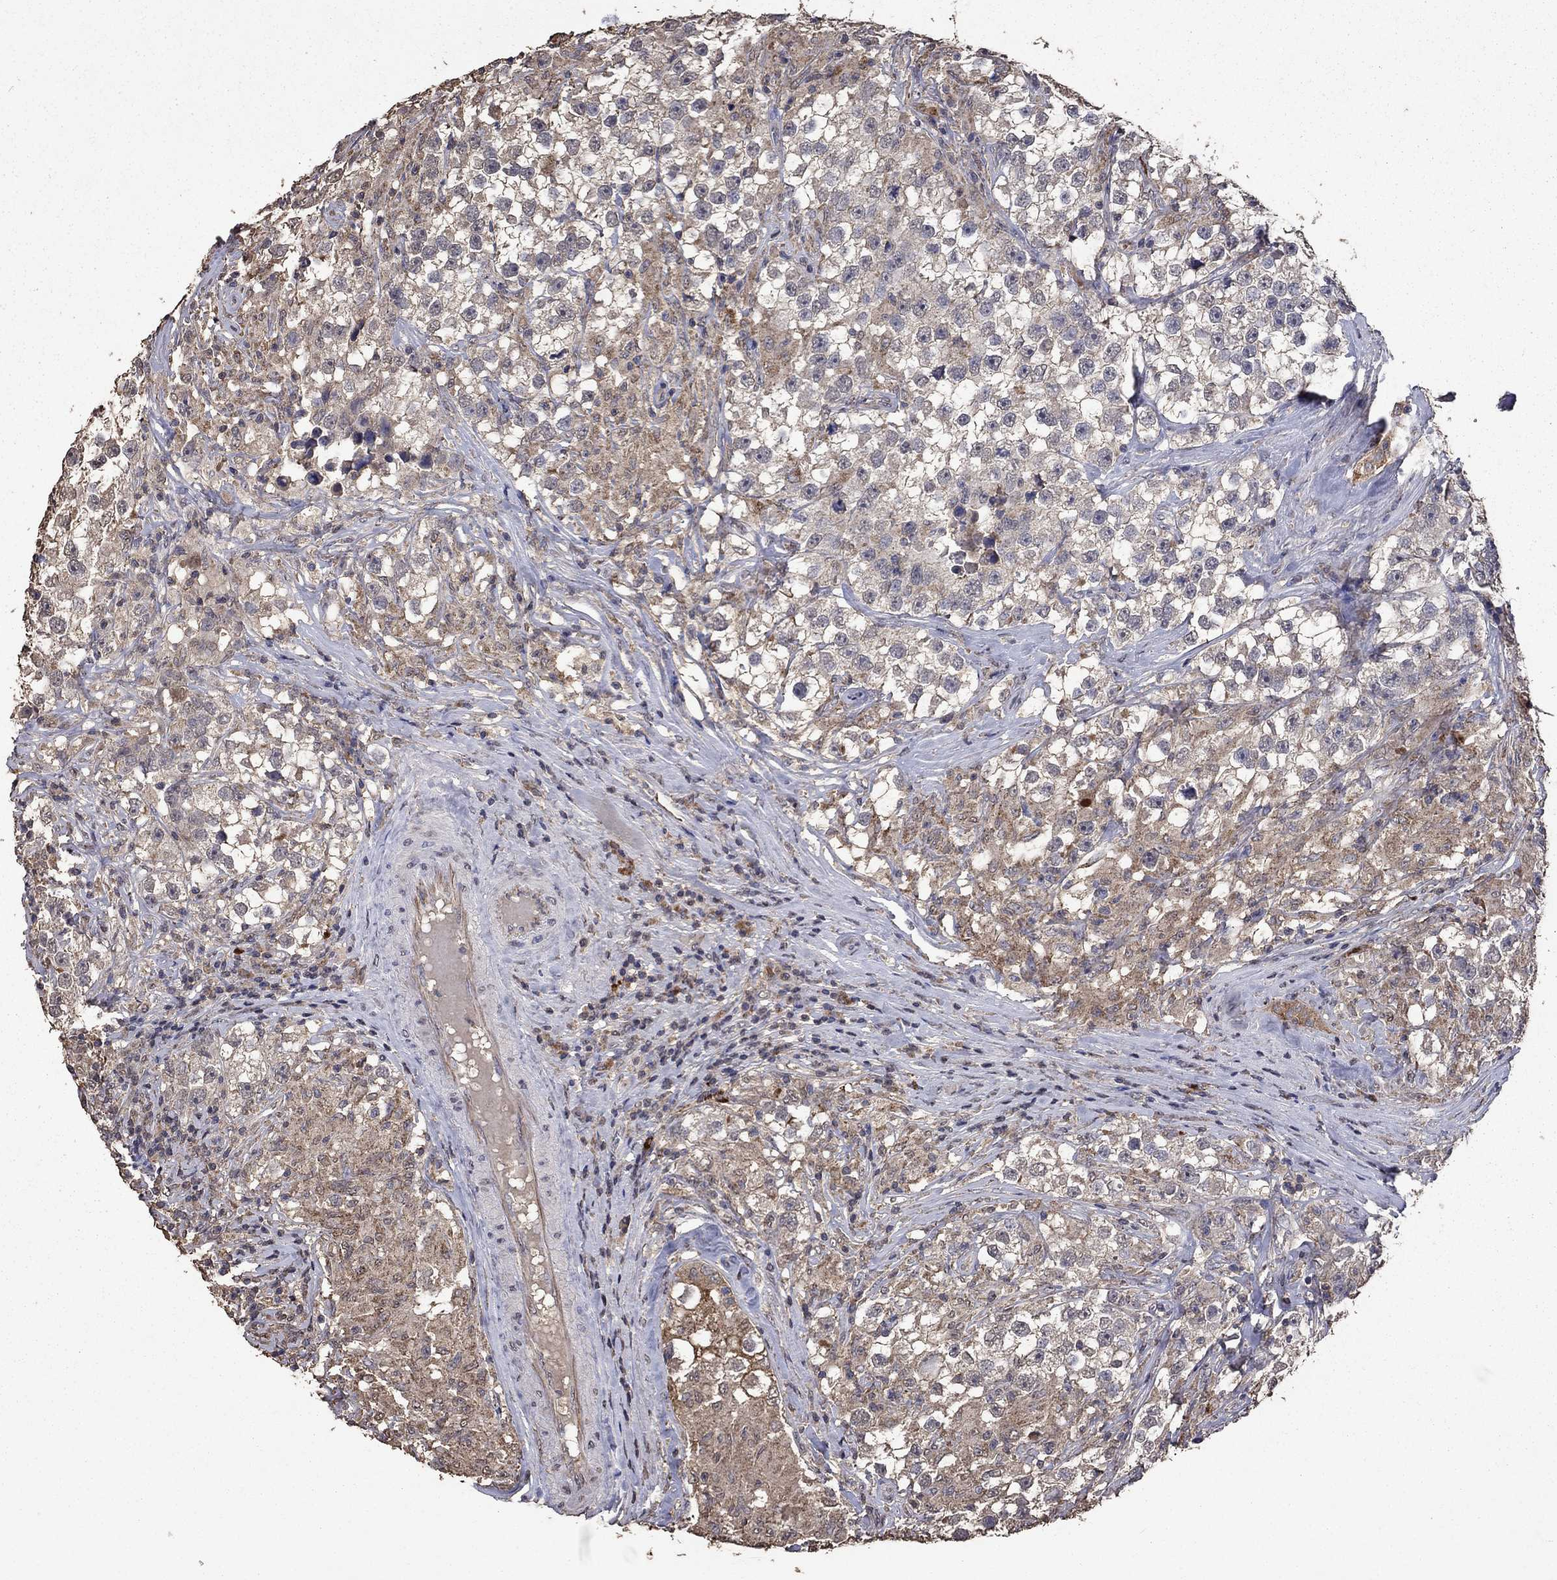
{"staining": {"intensity": "weak", "quantity": "<25%", "location": "cytoplasmic/membranous"}, "tissue": "testis cancer", "cell_type": "Tumor cells", "image_type": "cancer", "snomed": [{"axis": "morphology", "description": "Seminoma, NOS"}, {"axis": "topography", "description": "Testis"}], "caption": "The micrograph demonstrates no significant staining in tumor cells of seminoma (testis).", "gene": "SERPINA5", "patient": {"sex": "male", "age": 46}}